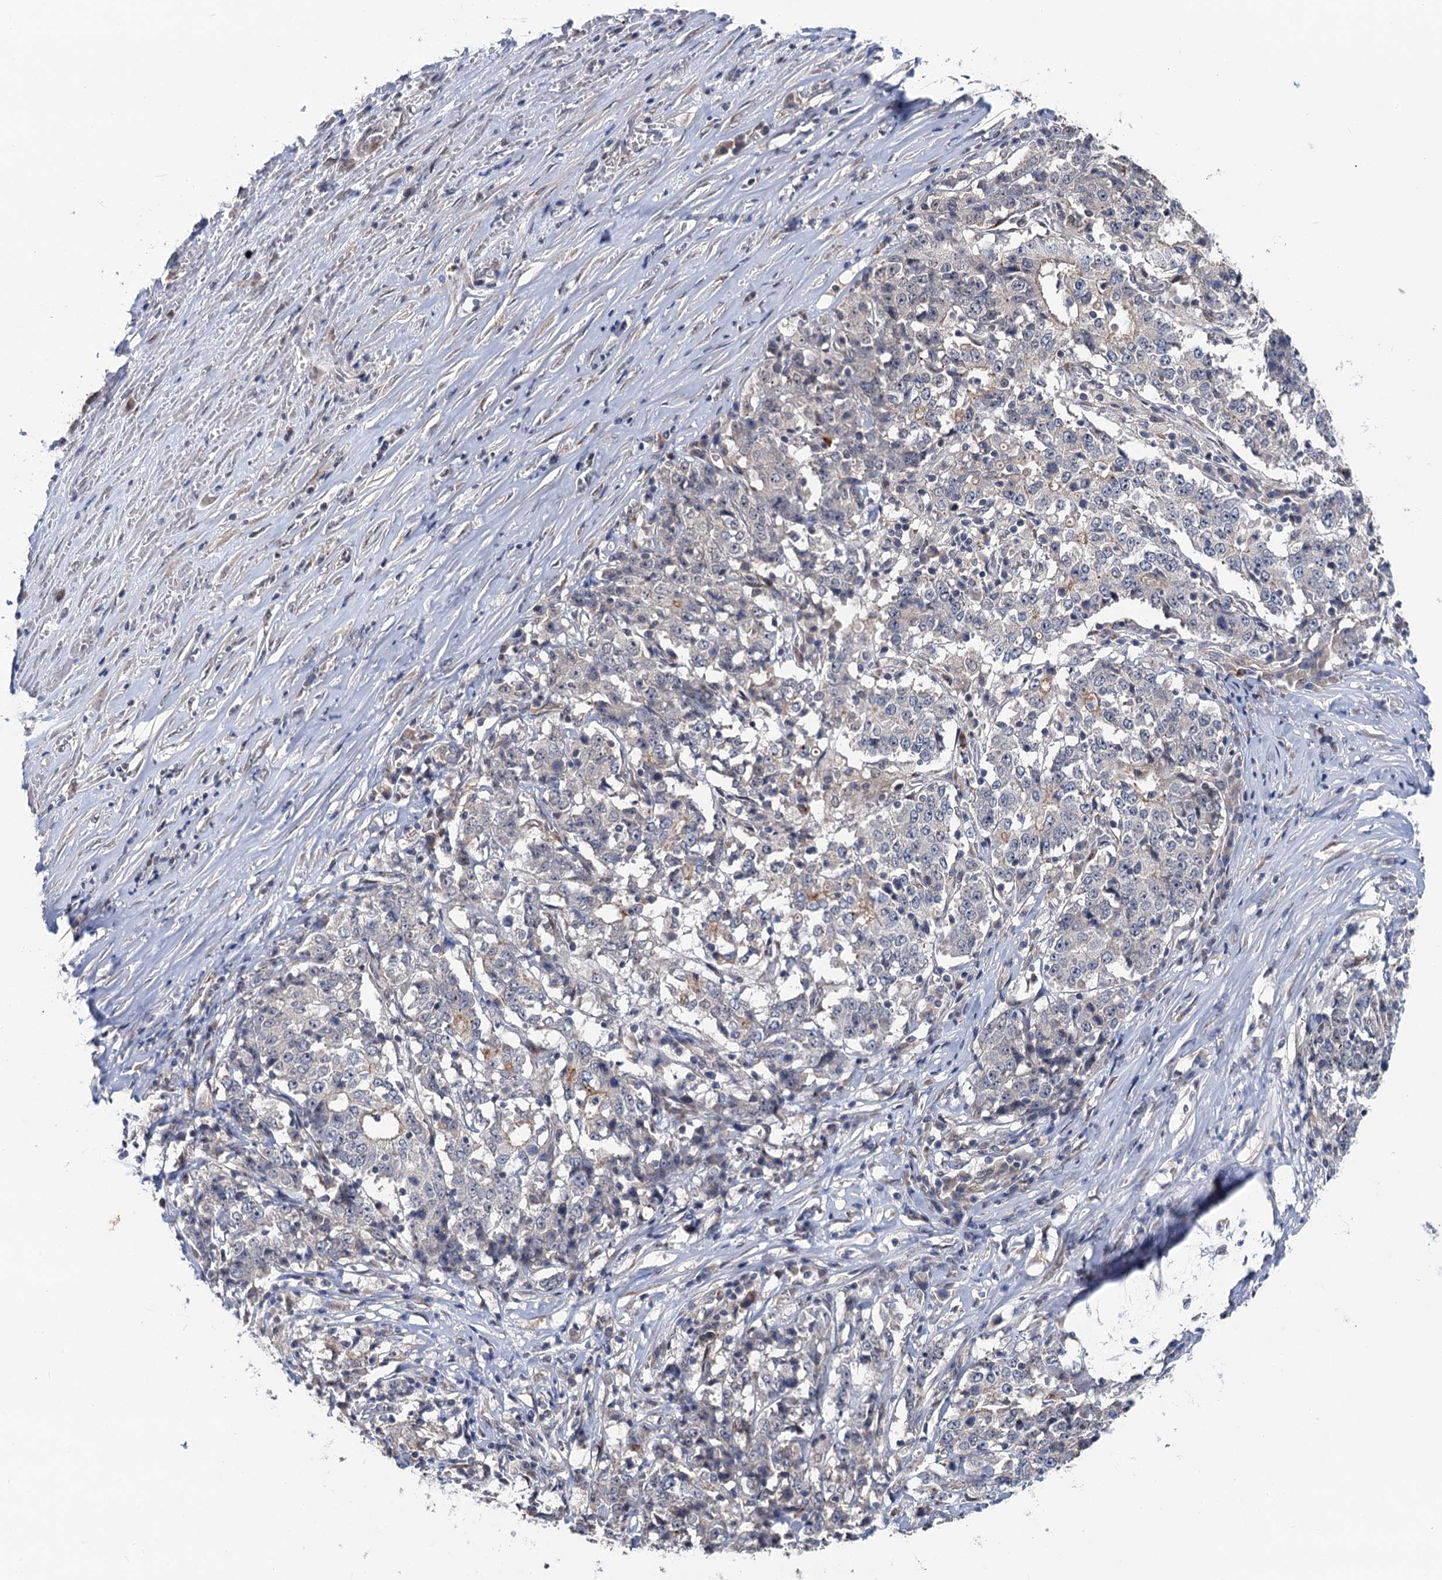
{"staining": {"intensity": "negative", "quantity": "none", "location": "none"}, "tissue": "stomach cancer", "cell_type": "Tumor cells", "image_type": "cancer", "snomed": [{"axis": "morphology", "description": "Adenocarcinoma, NOS"}, {"axis": "topography", "description": "Stomach"}], "caption": "DAB immunohistochemical staining of human stomach cancer (adenocarcinoma) exhibits no significant positivity in tumor cells. Brightfield microscopy of immunohistochemistry stained with DAB (brown) and hematoxylin (blue), captured at high magnification.", "gene": "RASSF4", "patient": {"sex": "male", "age": 59}}